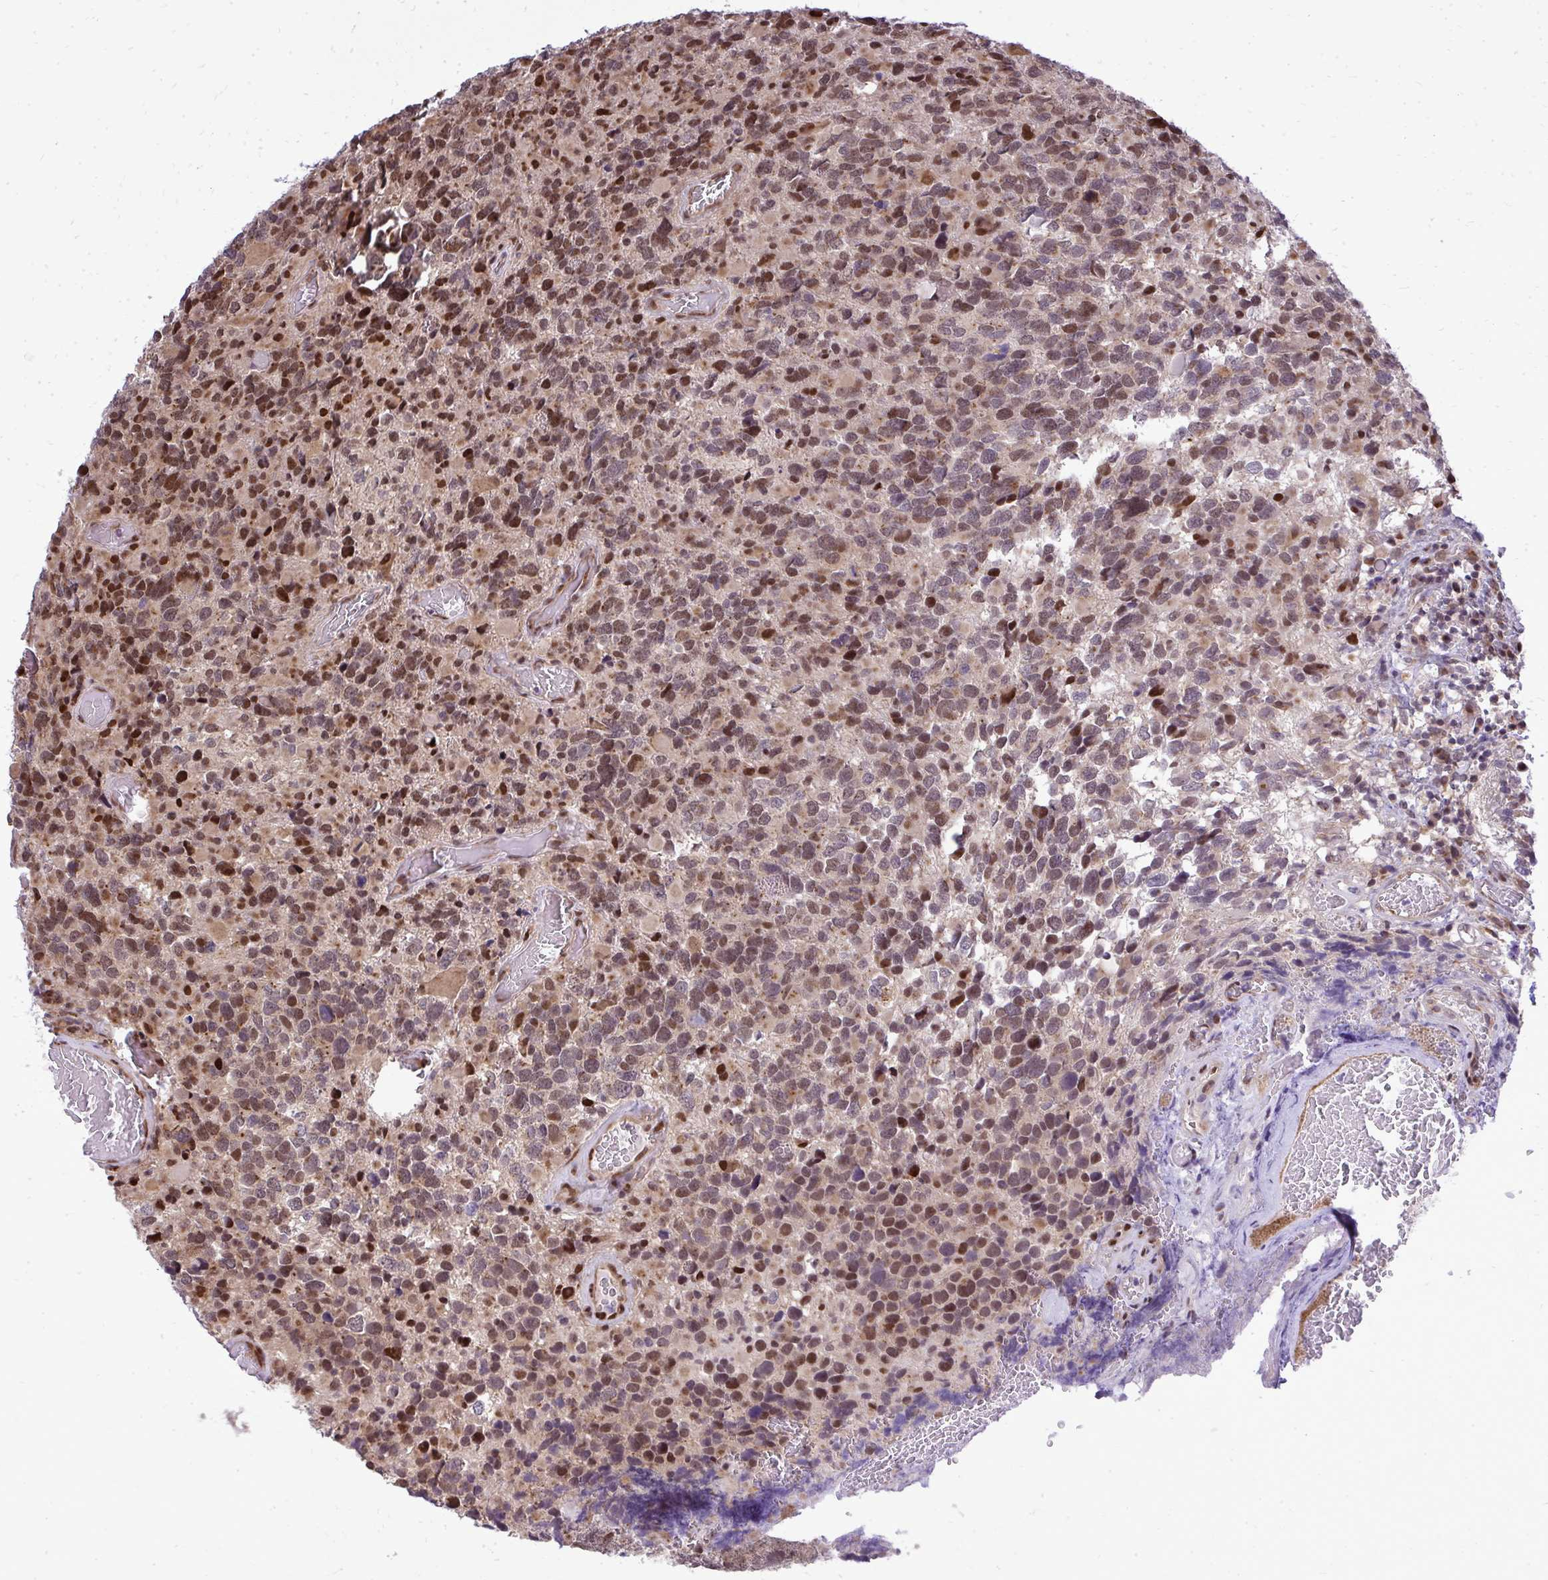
{"staining": {"intensity": "moderate", "quantity": ">75%", "location": "cytoplasmic/membranous,nuclear"}, "tissue": "glioma", "cell_type": "Tumor cells", "image_type": "cancer", "snomed": [{"axis": "morphology", "description": "Glioma, malignant, High grade"}, {"axis": "topography", "description": "Brain"}], "caption": "The photomicrograph shows staining of glioma, revealing moderate cytoplasmic/membranous and nuclear protein staining (brown color) within tumor cells.", "gene": "PIGY", "patient": {"sex": "female", "age": 40}}